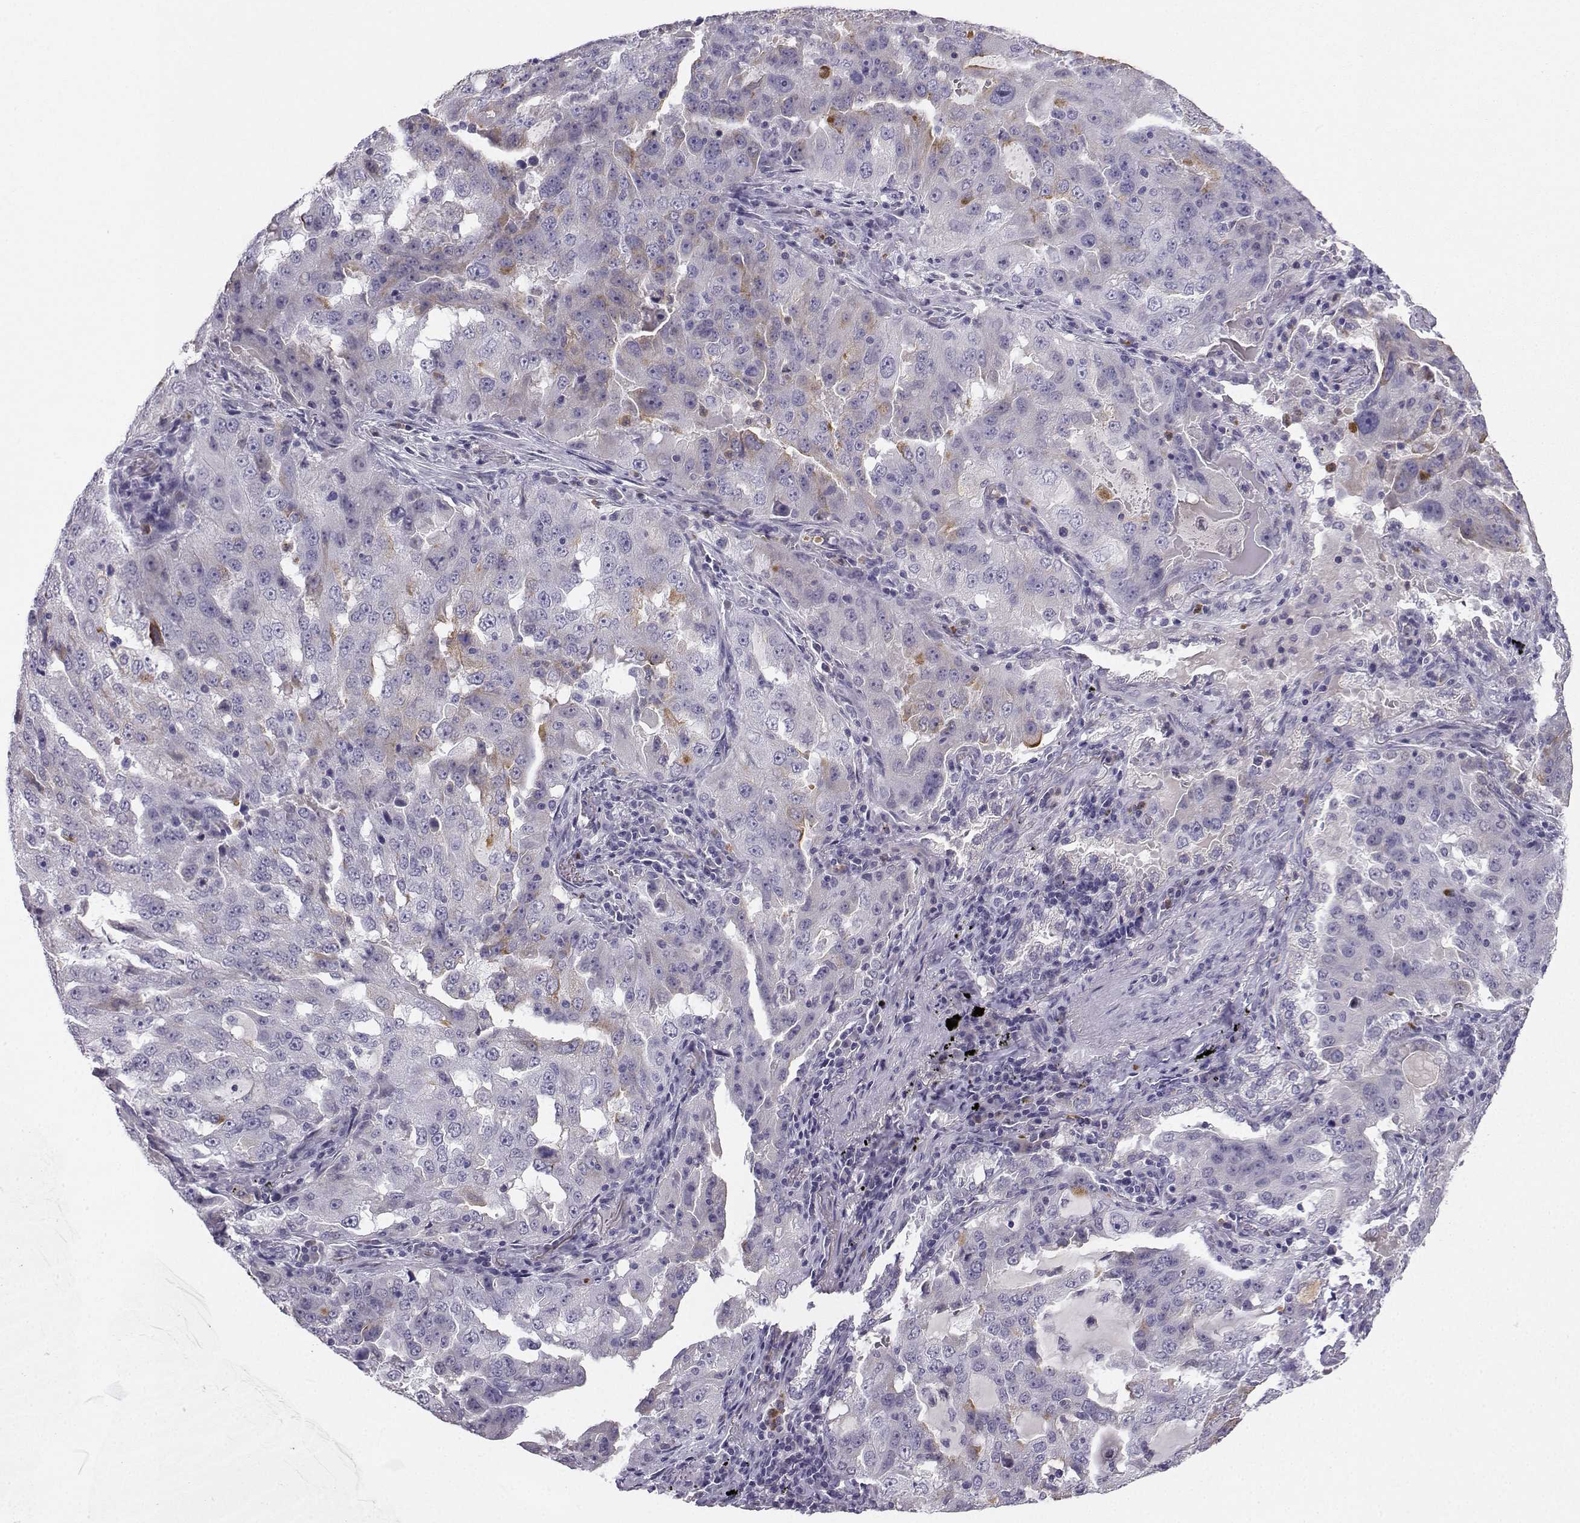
{"staining": {"intensity": "negative", "quantity": "none", "location": "none"}, "tissue": "lung cancer", "cell_type": "Tumor cells", "image_type": "cancer", "snomed": [{"axis": "morphology", "description": "Adenocarcinoma, NOS"}, {"axis": "topography", "description": "Lung"}], "caption": "IHC histopathology image of neoplastic tissue: human lung cancer stained with DAB (3,3'-diaminobenzidine) shows no significant protein staining in tumor cells.", "gene": "CALY", "patient": {"sex": "female", "age": 61}}